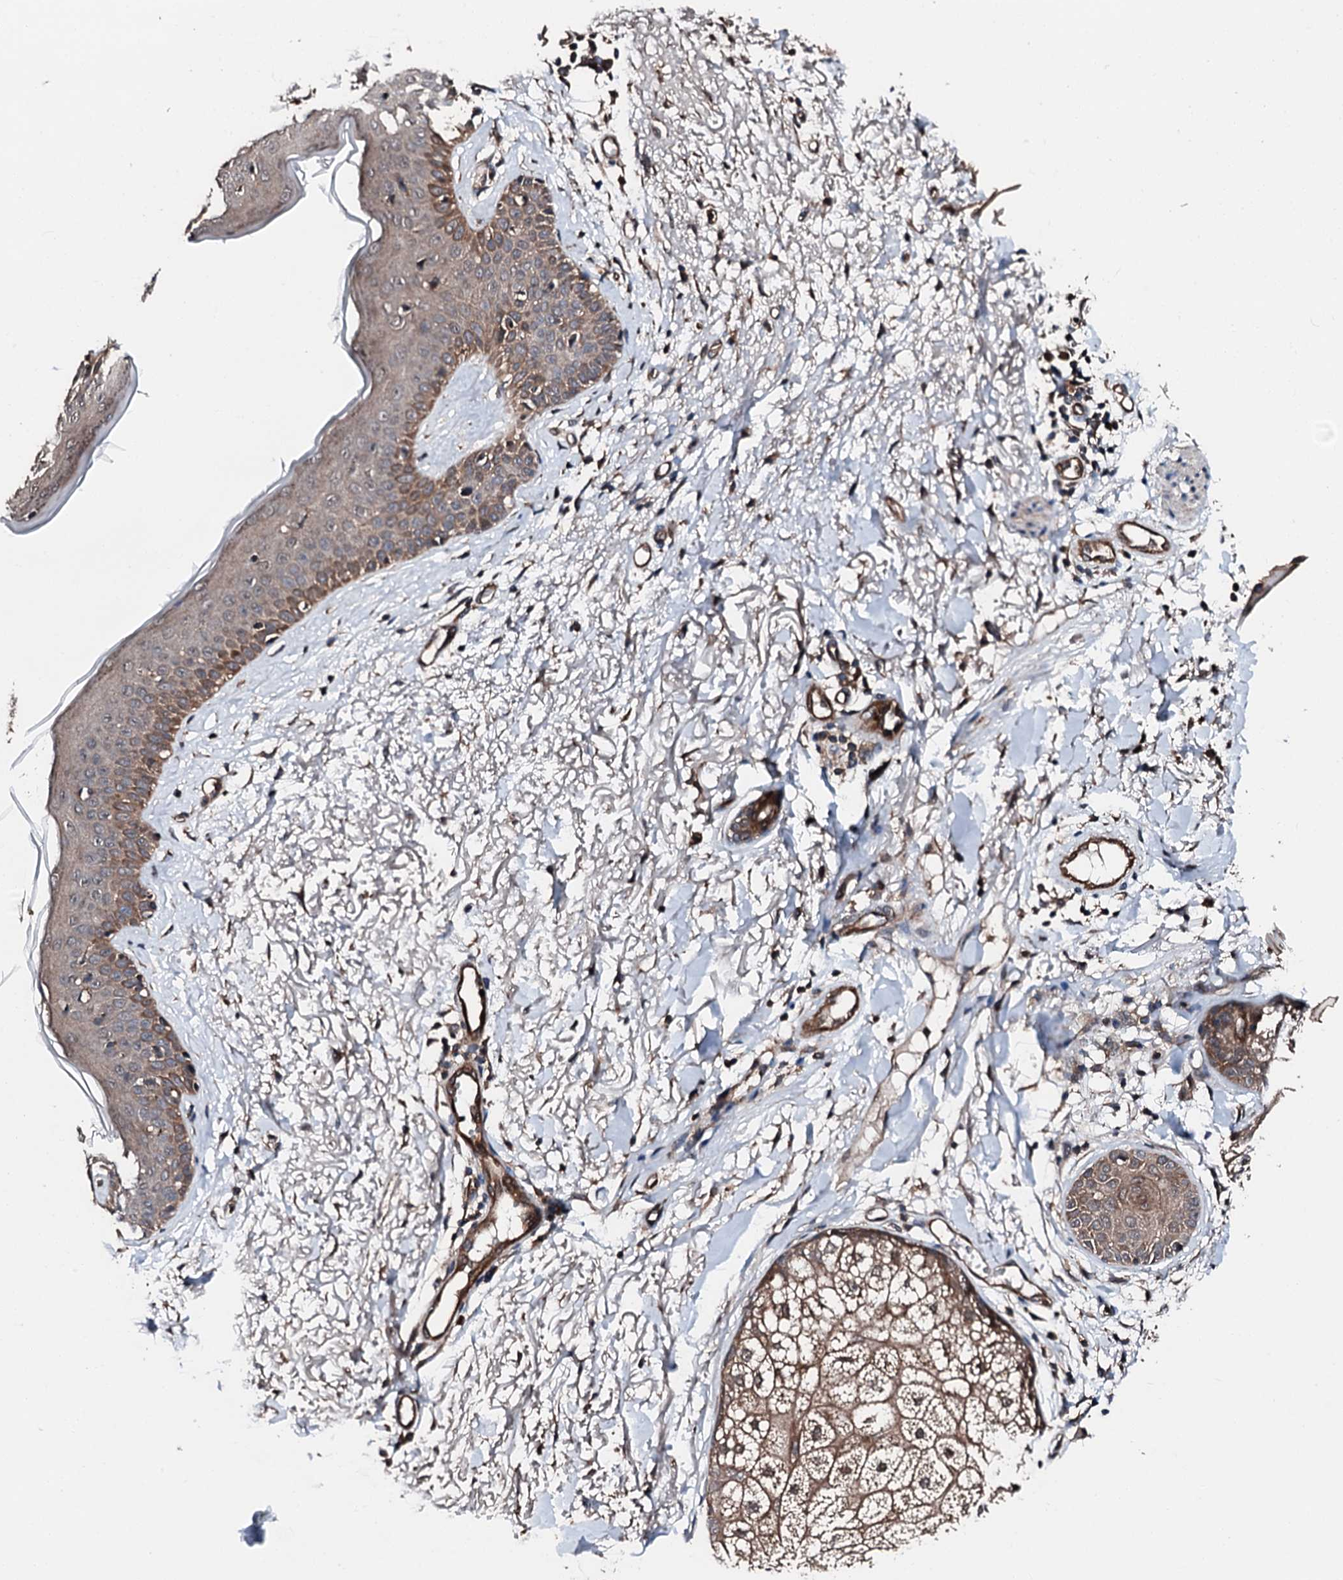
{"staining": {"intensity": "weak", "quantity": ">75%", "location": "cytoplasmic/membranous"}, "tissue": "skin cancer", "cell_type": "Tumor cells", "image_type": "cancer", "snomed": [{"axis": "morphology", "description": "Basal cell carcinoma"}, {"axis": "topography", "description": "Skin"}], "caption": "Protein staining of basal cell carcinoma (skin) tissue exhibits weak cytoplasmic/membranous expression in about >75% of tumor cells.", "gene": "FGD4", "patient": {"sex": "male", "age": 85}}